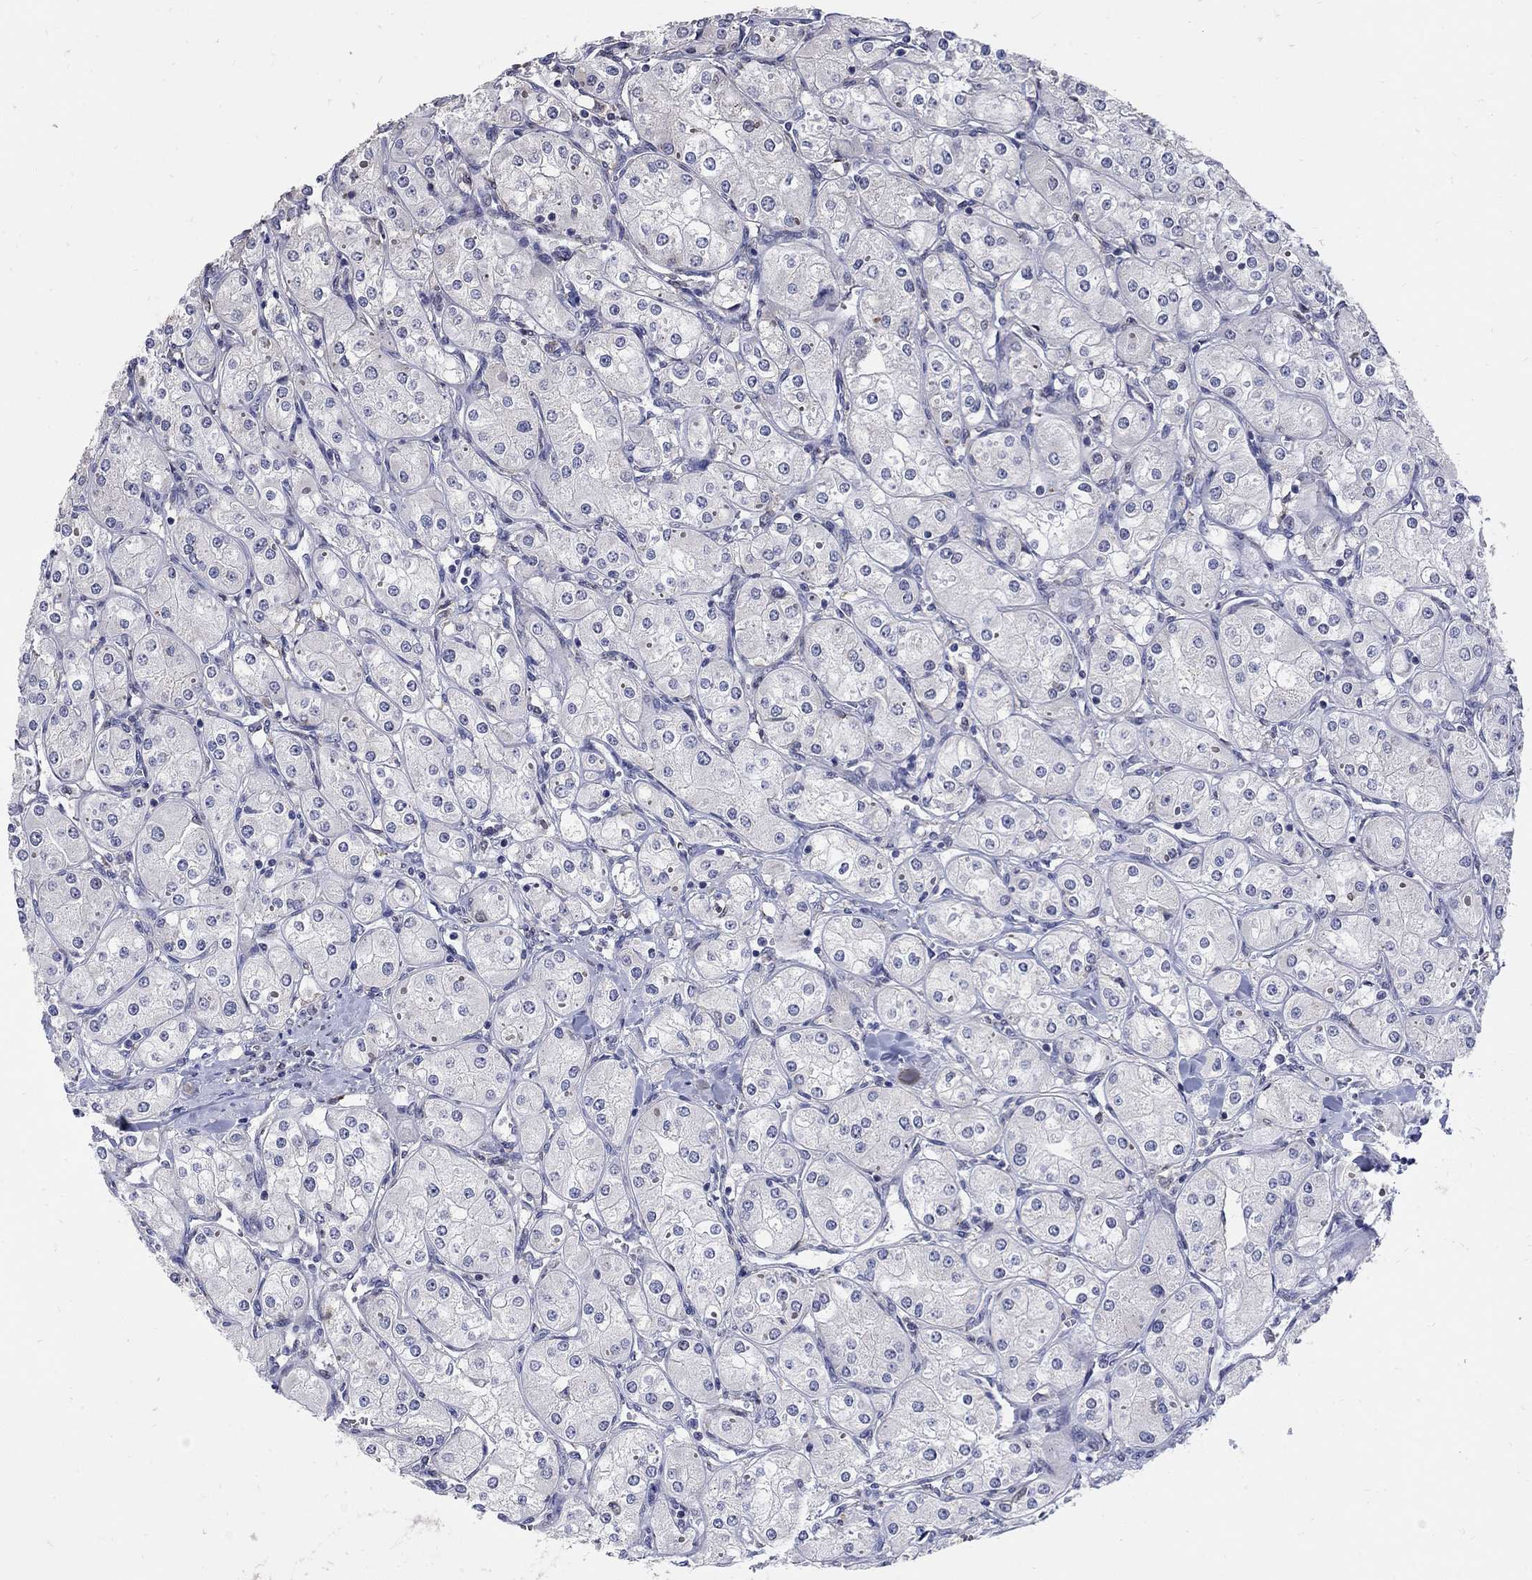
{"staining": {"intensity": "negative", "quantity": "none", "location": "none"}, "tissue": "renal cancer", "cell_type": "Tumor cells", "image_type": "cancer", "snomed": [{"axis": "morphology", "description": "Adenocarcinoma, NOS"}, {"axis": "topography", "description": "Kidney"}], "caption": "Immunohistochemical staining of human adenocarcinoma (renal) demonstrates no significant expression in tumor cells.", "gene": "CETN1", "patient": {"sex": "male", "age": 77}}